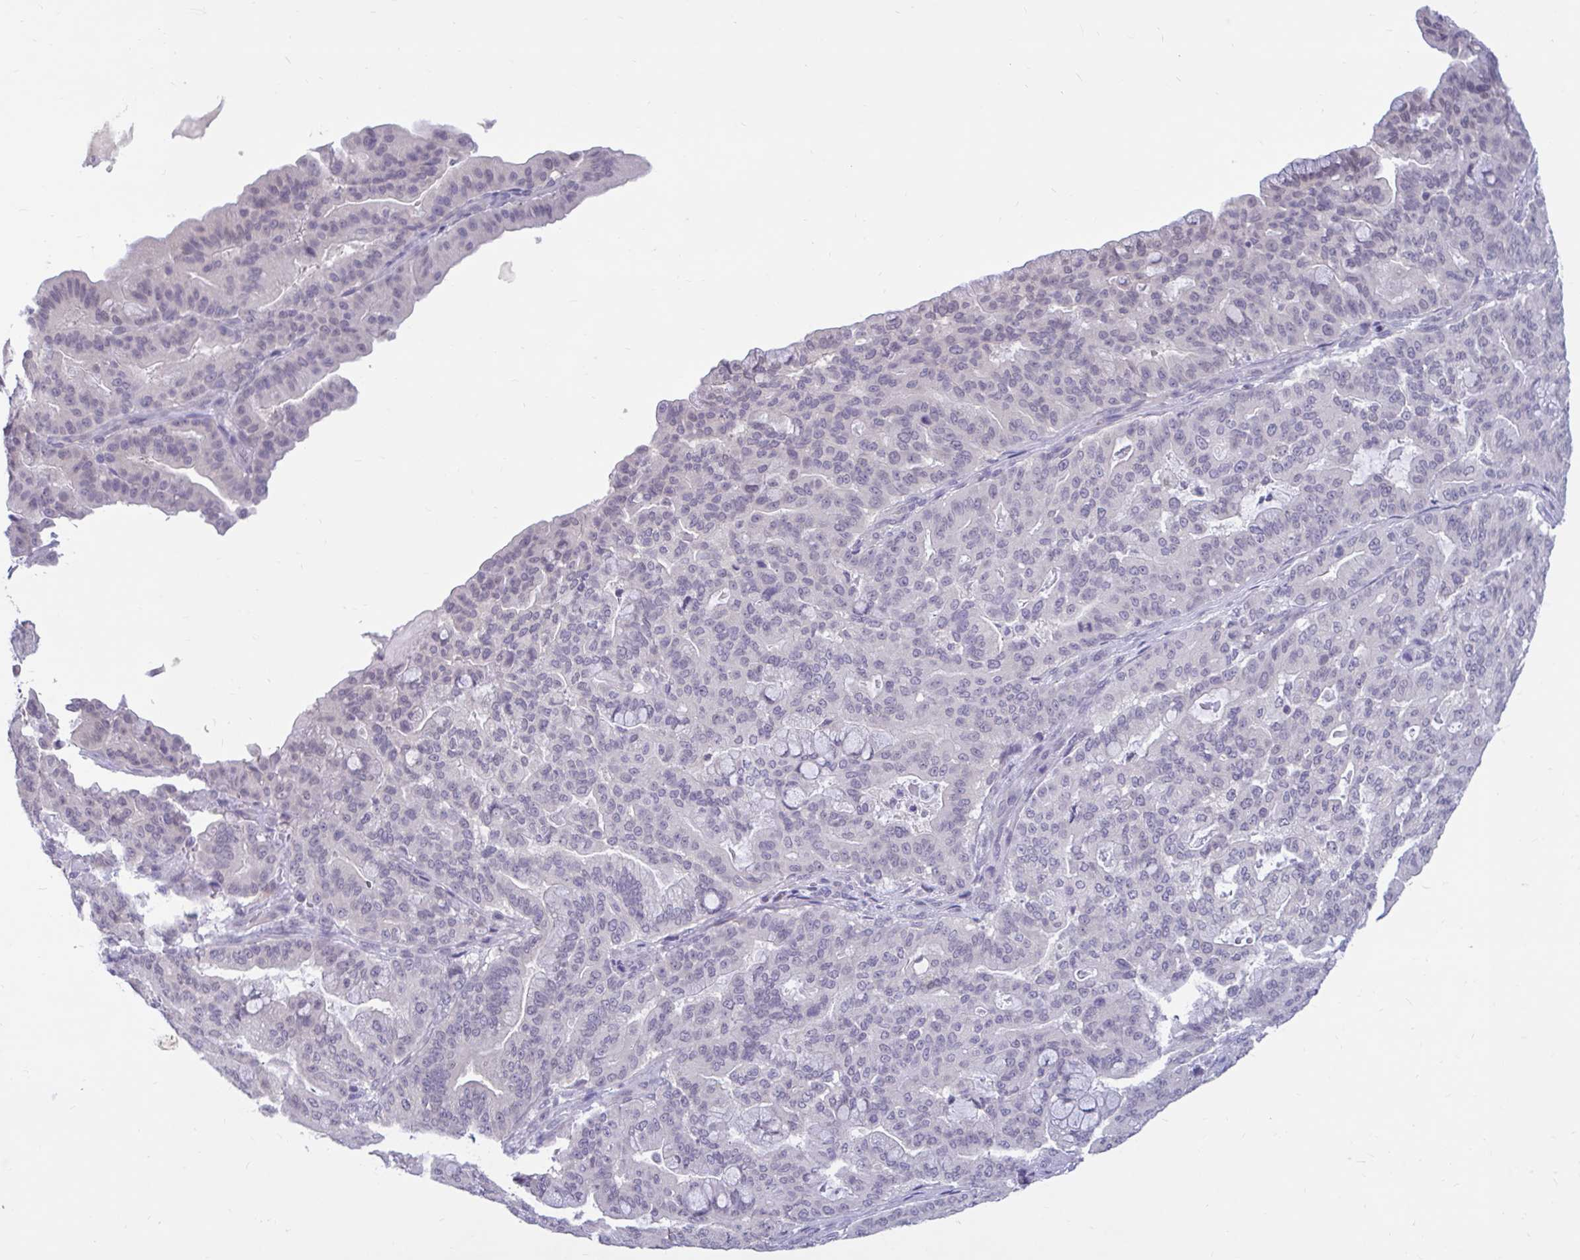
{"staining": {"intensity": "negative", "quantity": "none", "location": "none"}, "tissue": "pancreatic cancer", "cell_type": "Tumor cells", "image_type": "cancer", "snomed": [{"axis": "morphology", "description": "Adenocarcinoma, NOS"}, {"axis": "topography", "description": "Pancreas"}], "caption": "Immunohistochemistry of human pancreatic adenocarcinoma reveals no positivity in tumor cells.", "gene": "ARPP19", "patient": {"sex": "male", "age": 63}}